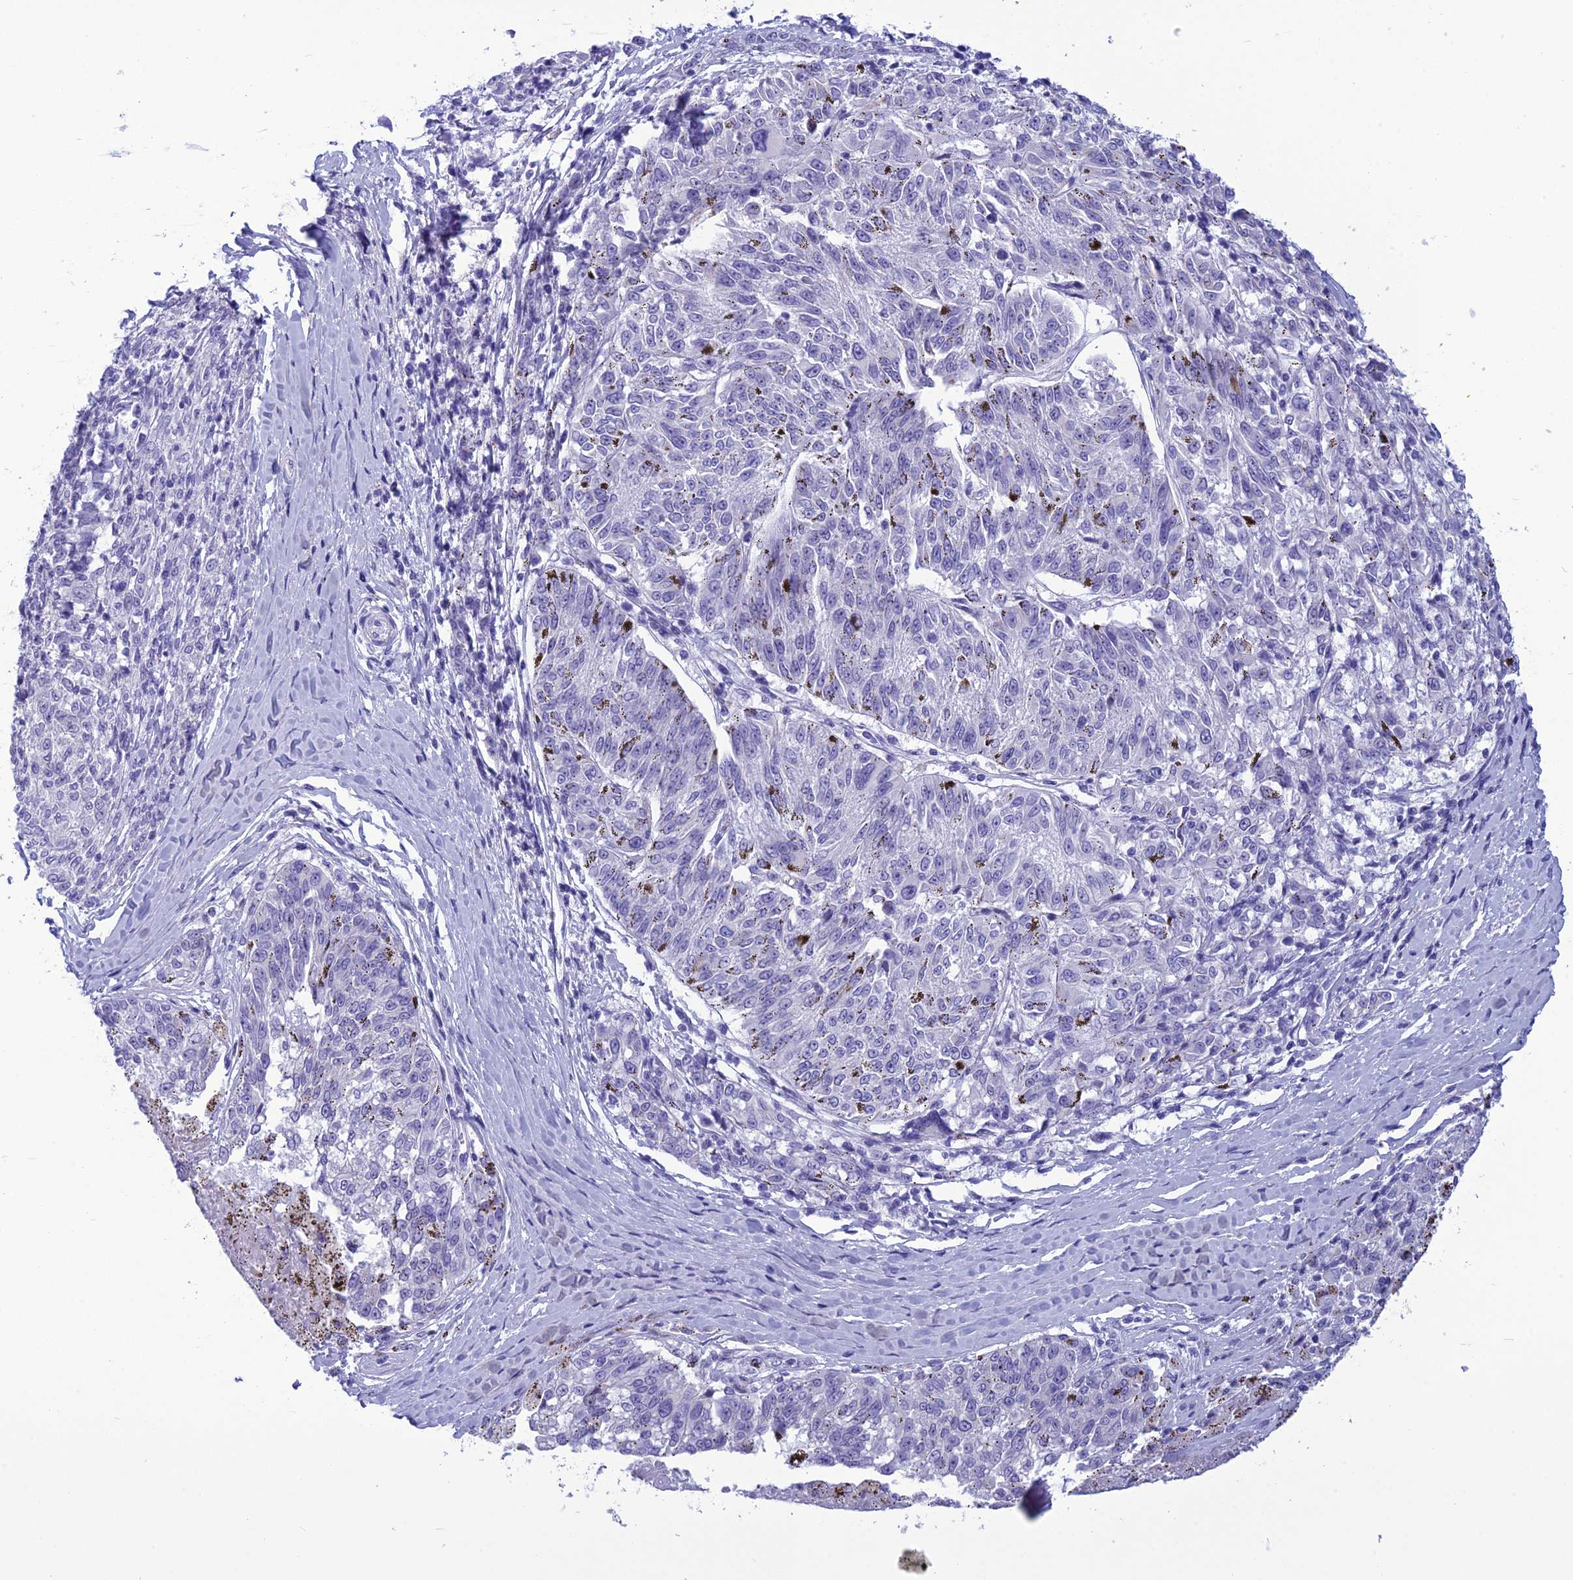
{"staining": {"intensity": "negative", "quantity": "none", "location": "none"}, "tissue": "melanoma", "cell_type": "Tumor cells", "image_type": "cancer", "snomed": [{"axis": "morphology", "description": "Malignant melanoma, NOS"}, {"axis": "topography", "description": "Skin"}], "caption": "A high-resolution photomicrograph shows immunohistochemistry (IHC) staining of melanoma, which reveals no significant staining in tumor cells. (DAB (3,3'-diaminobenzidine) IHC with hematoxylin counter stain).", "gene": "BBS2", "patient": {"sex": "female", "age": 72}}